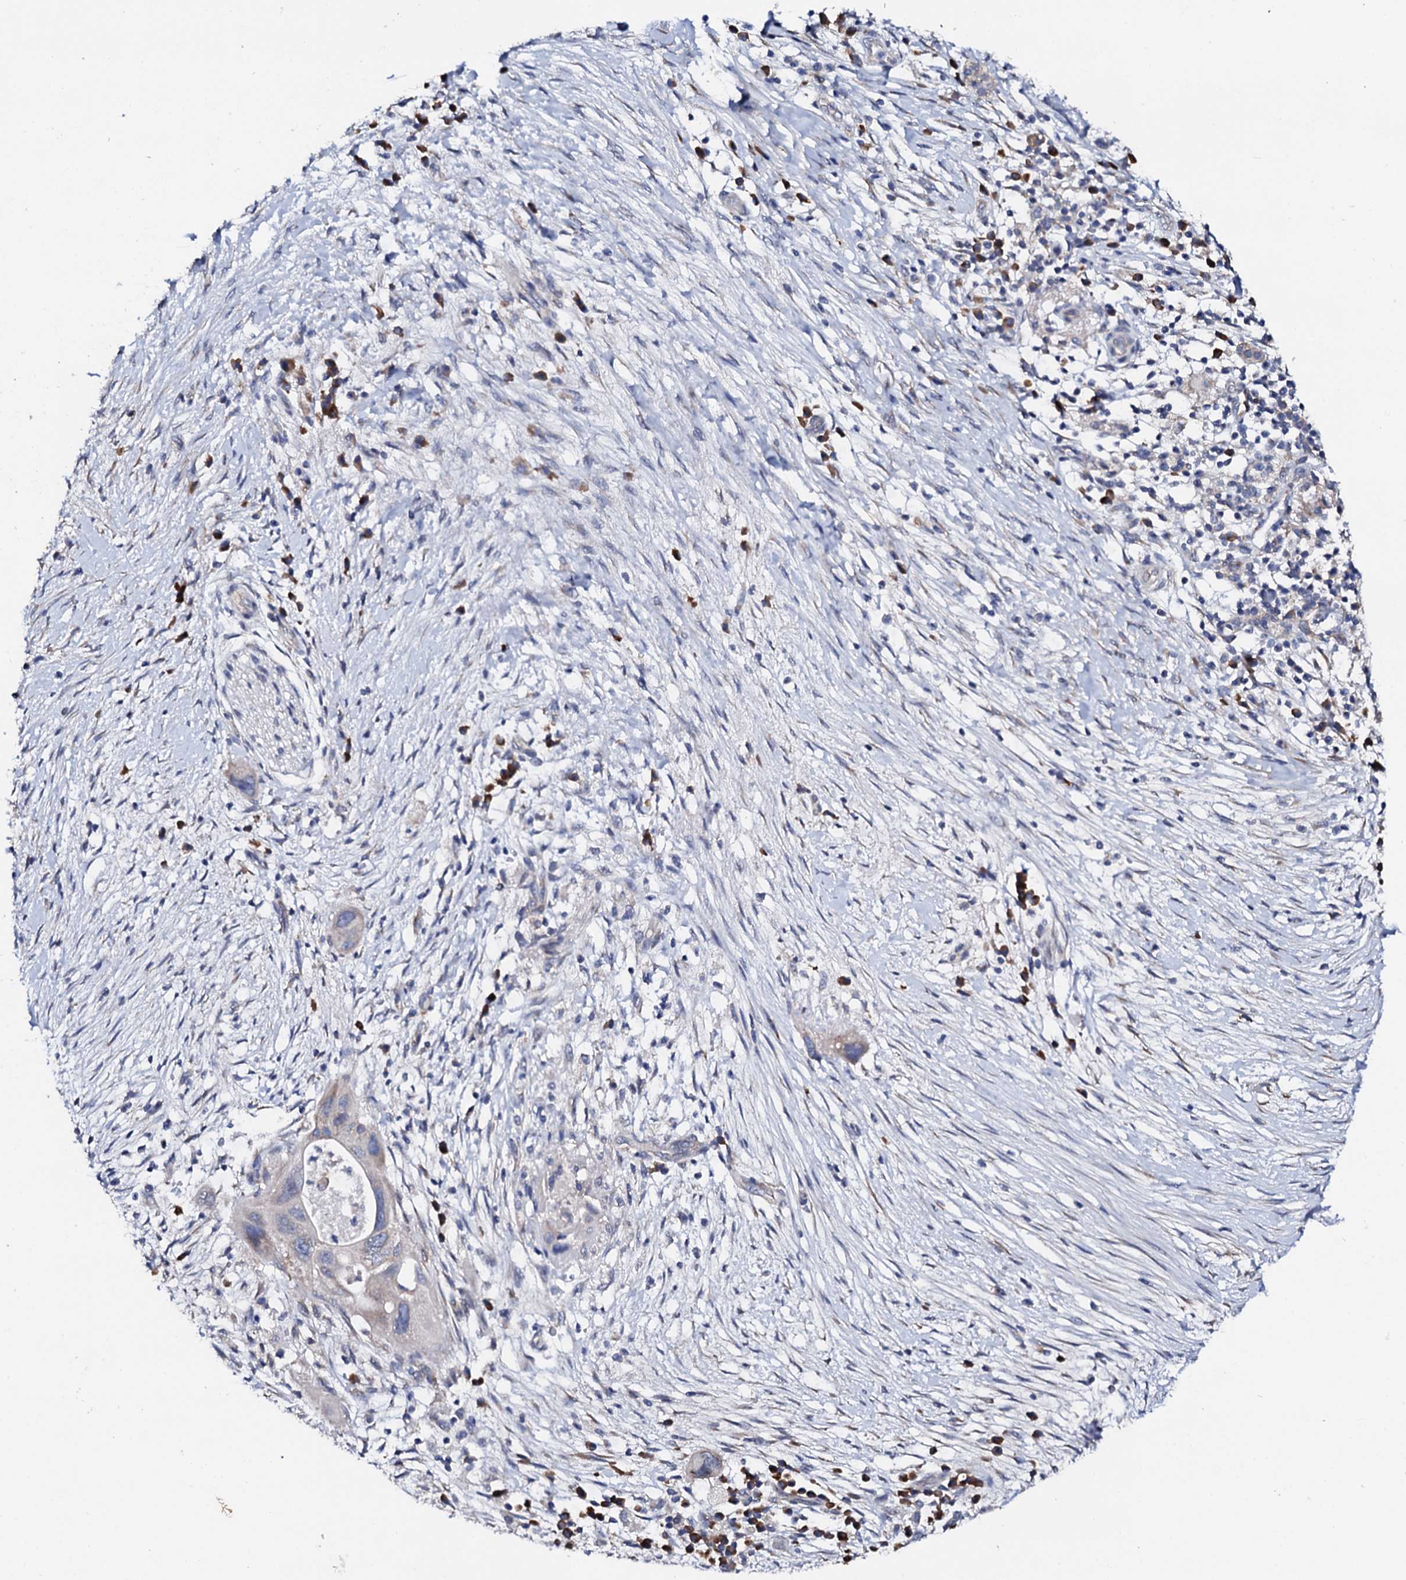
{"staining": {"intensity": "negative", "quantity": "none", "location": "none"}, "tissue": "pancreatic cancer", "cell_type": "Tumor cells", "image_type": "cancer", "snomed": [{"axis": "morphology", "description": "Adenocarcinoma, NOS"}, {"axis": "topography", "description": "Pancreas"}], "caption": "The histopathology image shows no significant staining in tumor cells of pancreatic cancer (adenocarcinoma).", "gene": "NUP58", "patient": {"sex": "male", "age": 68}}